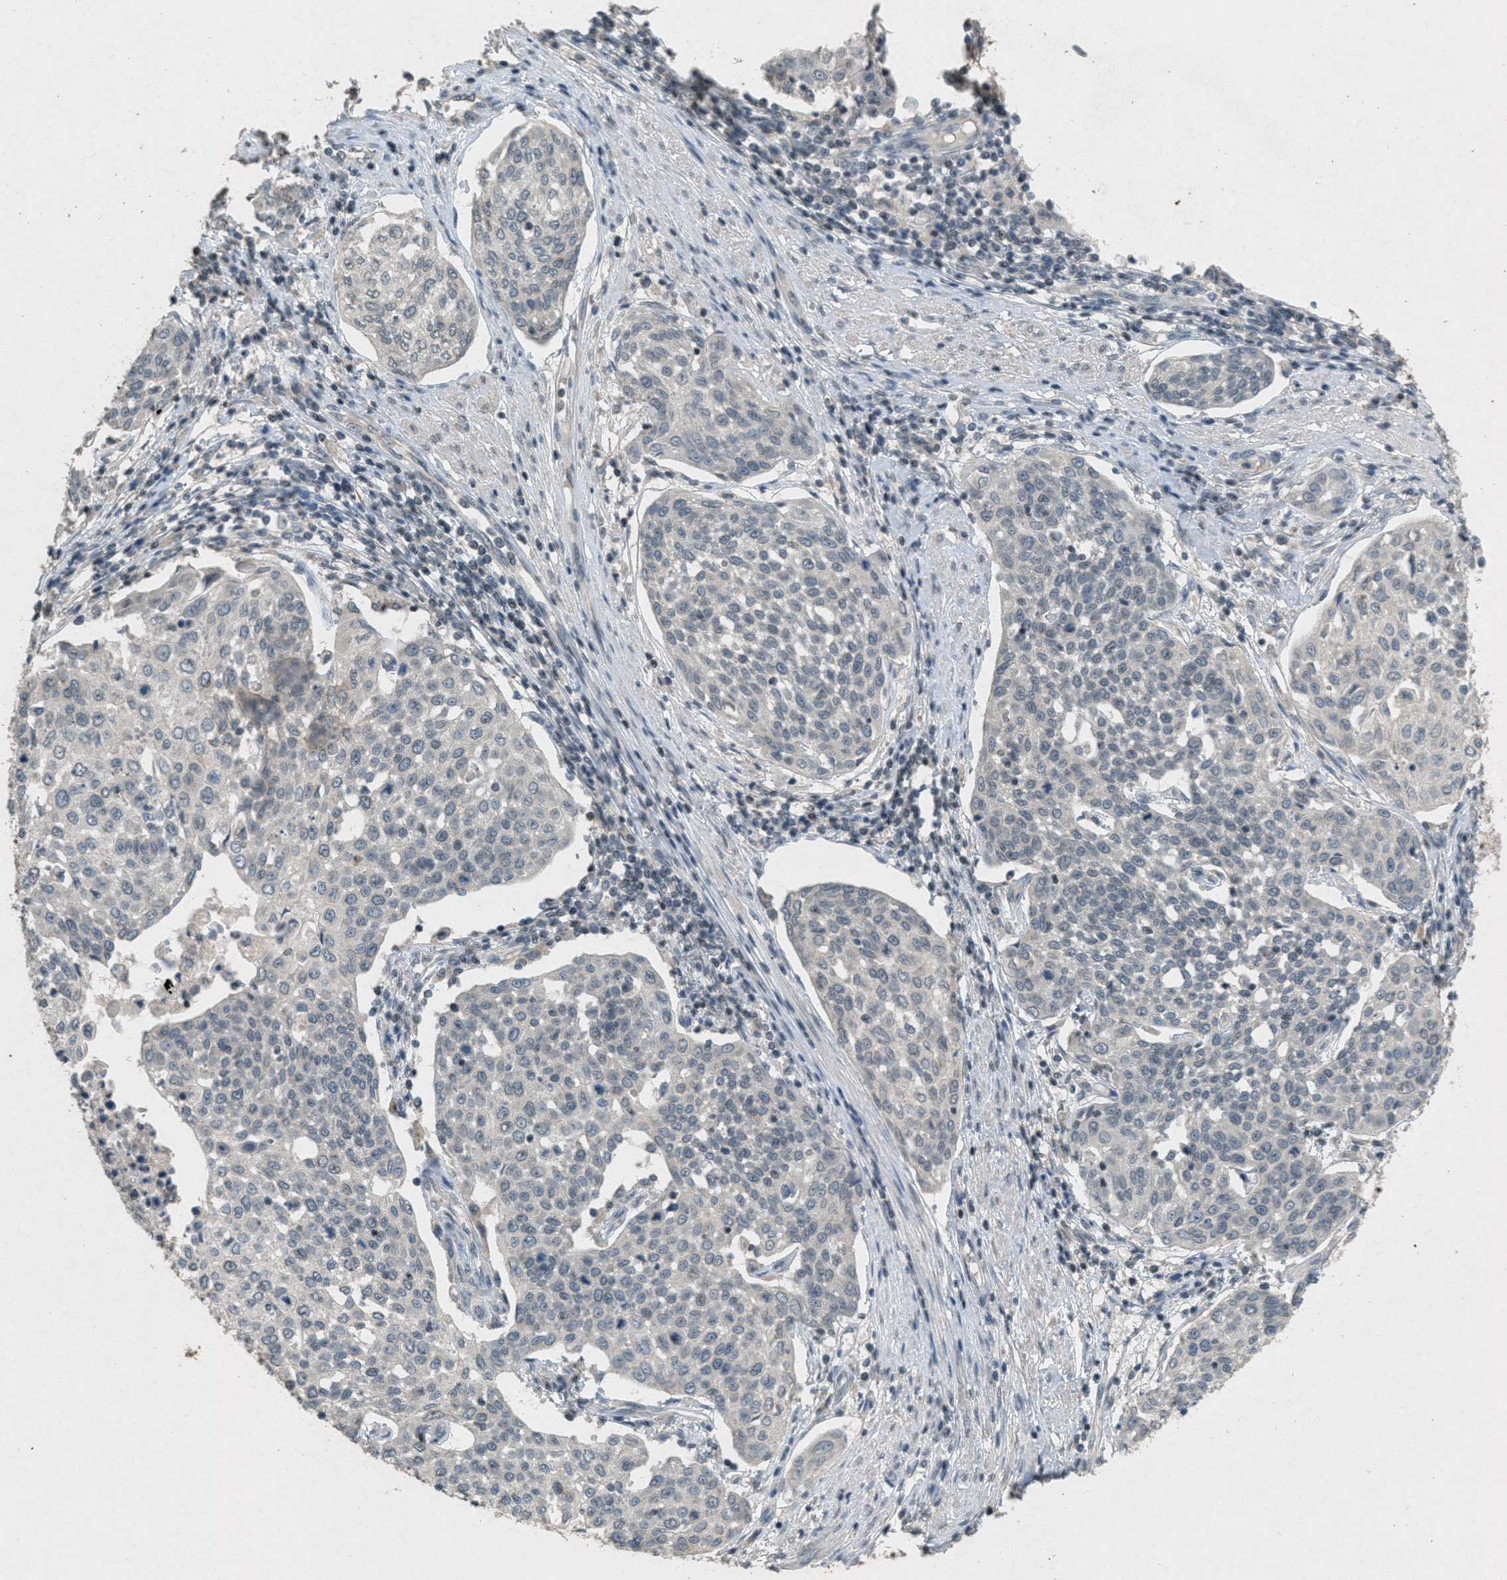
{"staining": {"intensity": "negative", "quantity": "none", "location": "none"}, "tissue": "cervical cancer", "cell_type": "Tumor cells", "image_type": "cancer", "snomed": [{"axis": "morphology", "description": "Squamous cell carcinoma, NOS"}, {"axis": "topography", "description": "Cervix"}], "caption": "Immunohistochemical staining of squamous cell carcinoma (cervical) displays no significant expression in tumor cells.", "gene": "ABHD6", "patient": {"sex": "female", "age": 34}}